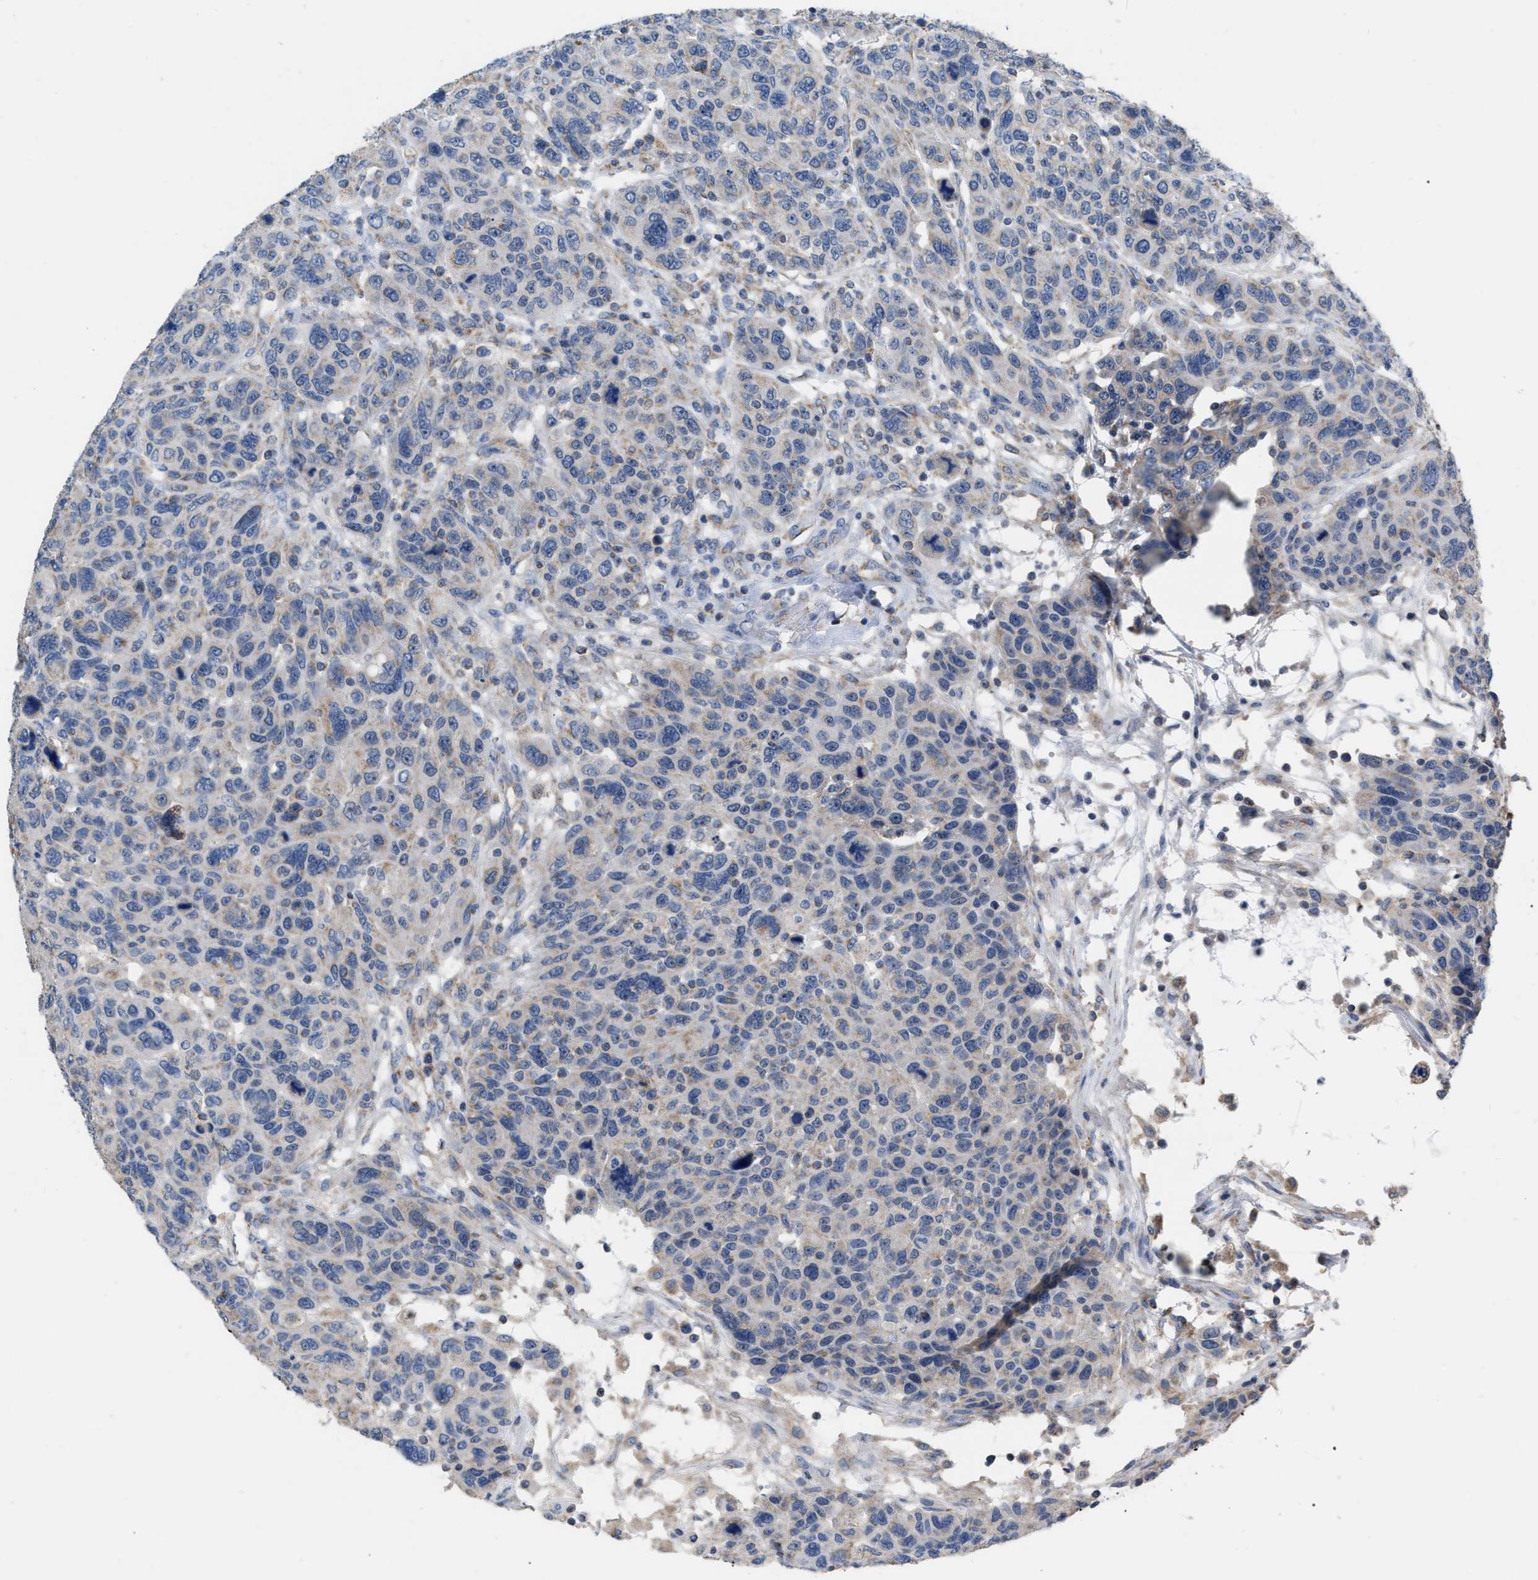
{"staining": {"intensity": "weak", "quantity": "25%-75%", "location": "cytoplasmic/membranous"}, "tissue": "breast cancer", "cell_type": "Tumor cells", "image_type": "cancer", "snomed": [{"axis": "morphology", "description": "Duct carcinoma"}, {"axis": "topography", "description": "Breast"}], "caption": "Protein expression by immunohistochemistry (IHC) reveals weak cytoplasmic/membranous staining in about 25%-75% of tumor cells in breast infiltrating ductal carcinoma. (Brightfield microscopy of DAB IHC at high magnification).", "gene": "DDX56", "patient": {"sex": "female", "age": 37}}